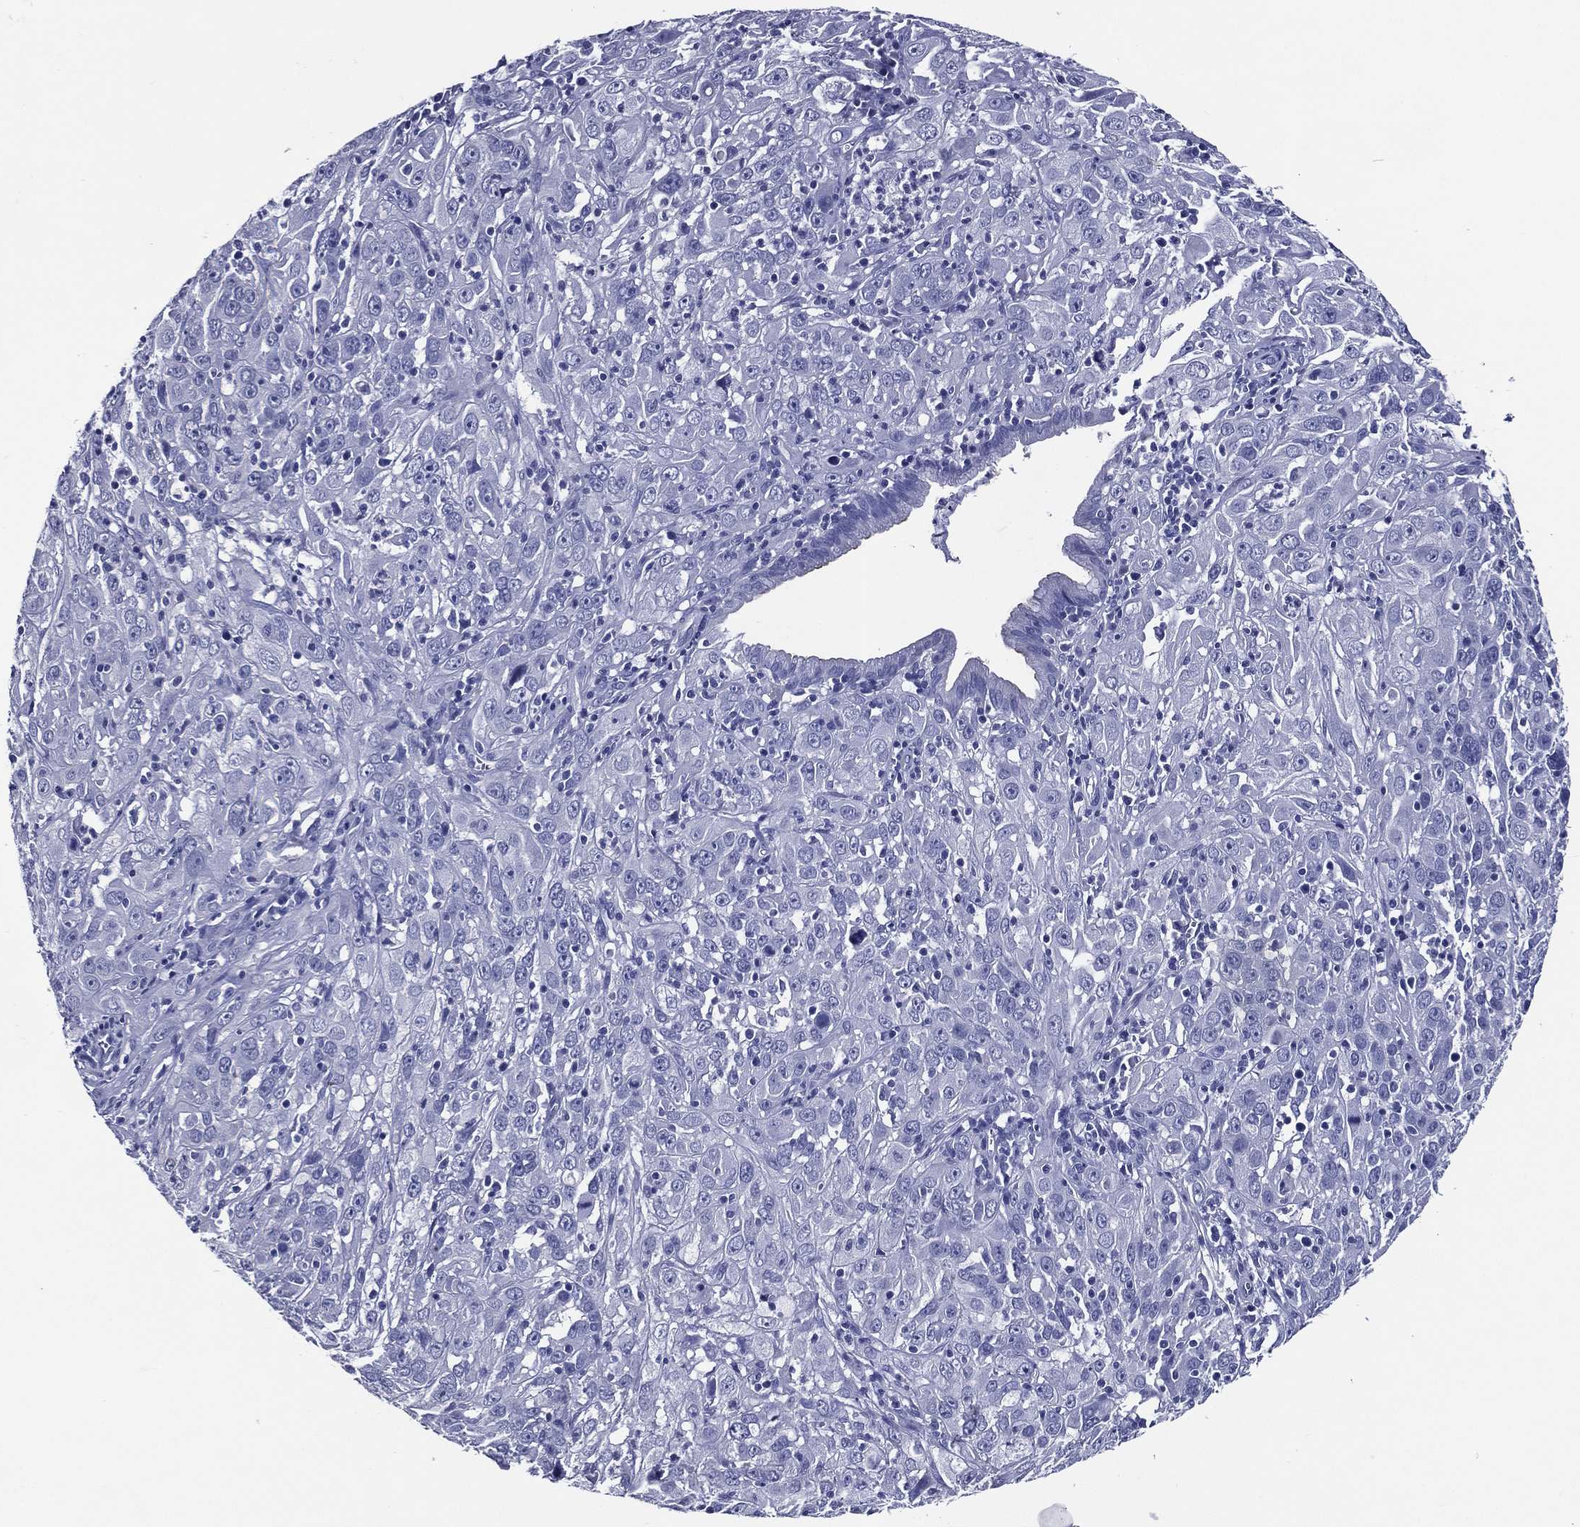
{"staining": {"intensity": "negative", "quantity": "none", "location": "none"}, "tissue": "cervical cancer", "cell_type": "Tumor cells", "image_type": "cancer", "snomed": [{"axis": "morphology", "description": "Squamous cell carcinoma, NOS"}, {"axis": "topography", "description": "Cervix"}], "caption": "Tumor cells are negative for brown protein staining in cervical squamous cell carcinoma.", "gene": "ACE2", "patient": {"sex": "female", "age": 32}}